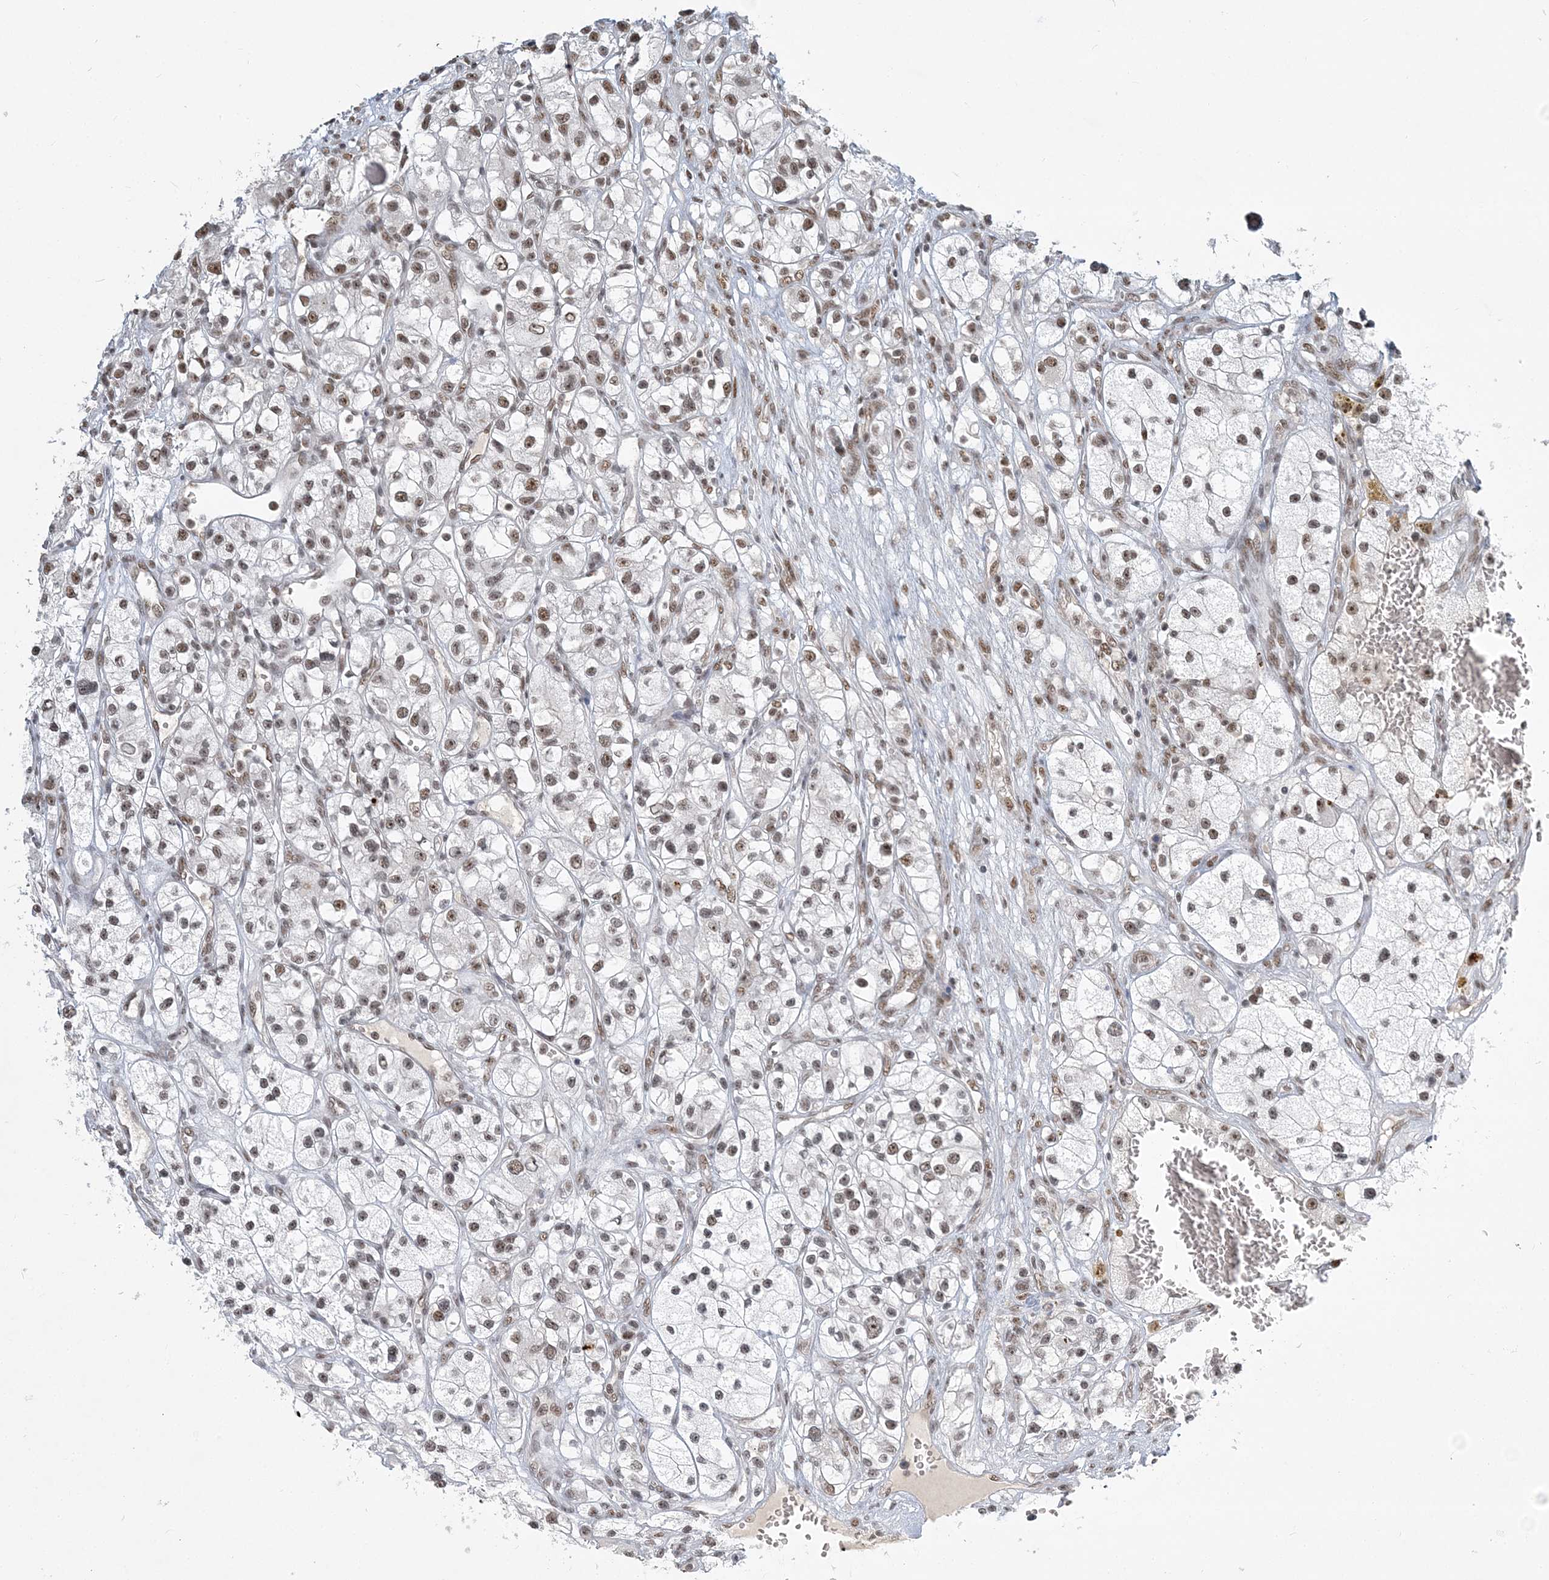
{"staining": {"intensity": "moderate", "quantity": ">75%", "location": "nuclear"}, "tissue": "renal cancer", "cell_type": "Tumor cells", "image_type": "cancer", "snomed": [{"axis": "morphology", "description": "Adenocarcinoma, NOS"}, {"axis": "topography", "description": "Kidney"}], "caption": "Renal cancer was stained to show a protein in brown. There is medium levels of moderate nuclear expression in about >75% of tumor cells.", "gene": "PLRG1", "patient": {"sex": "female", "age": 57}}